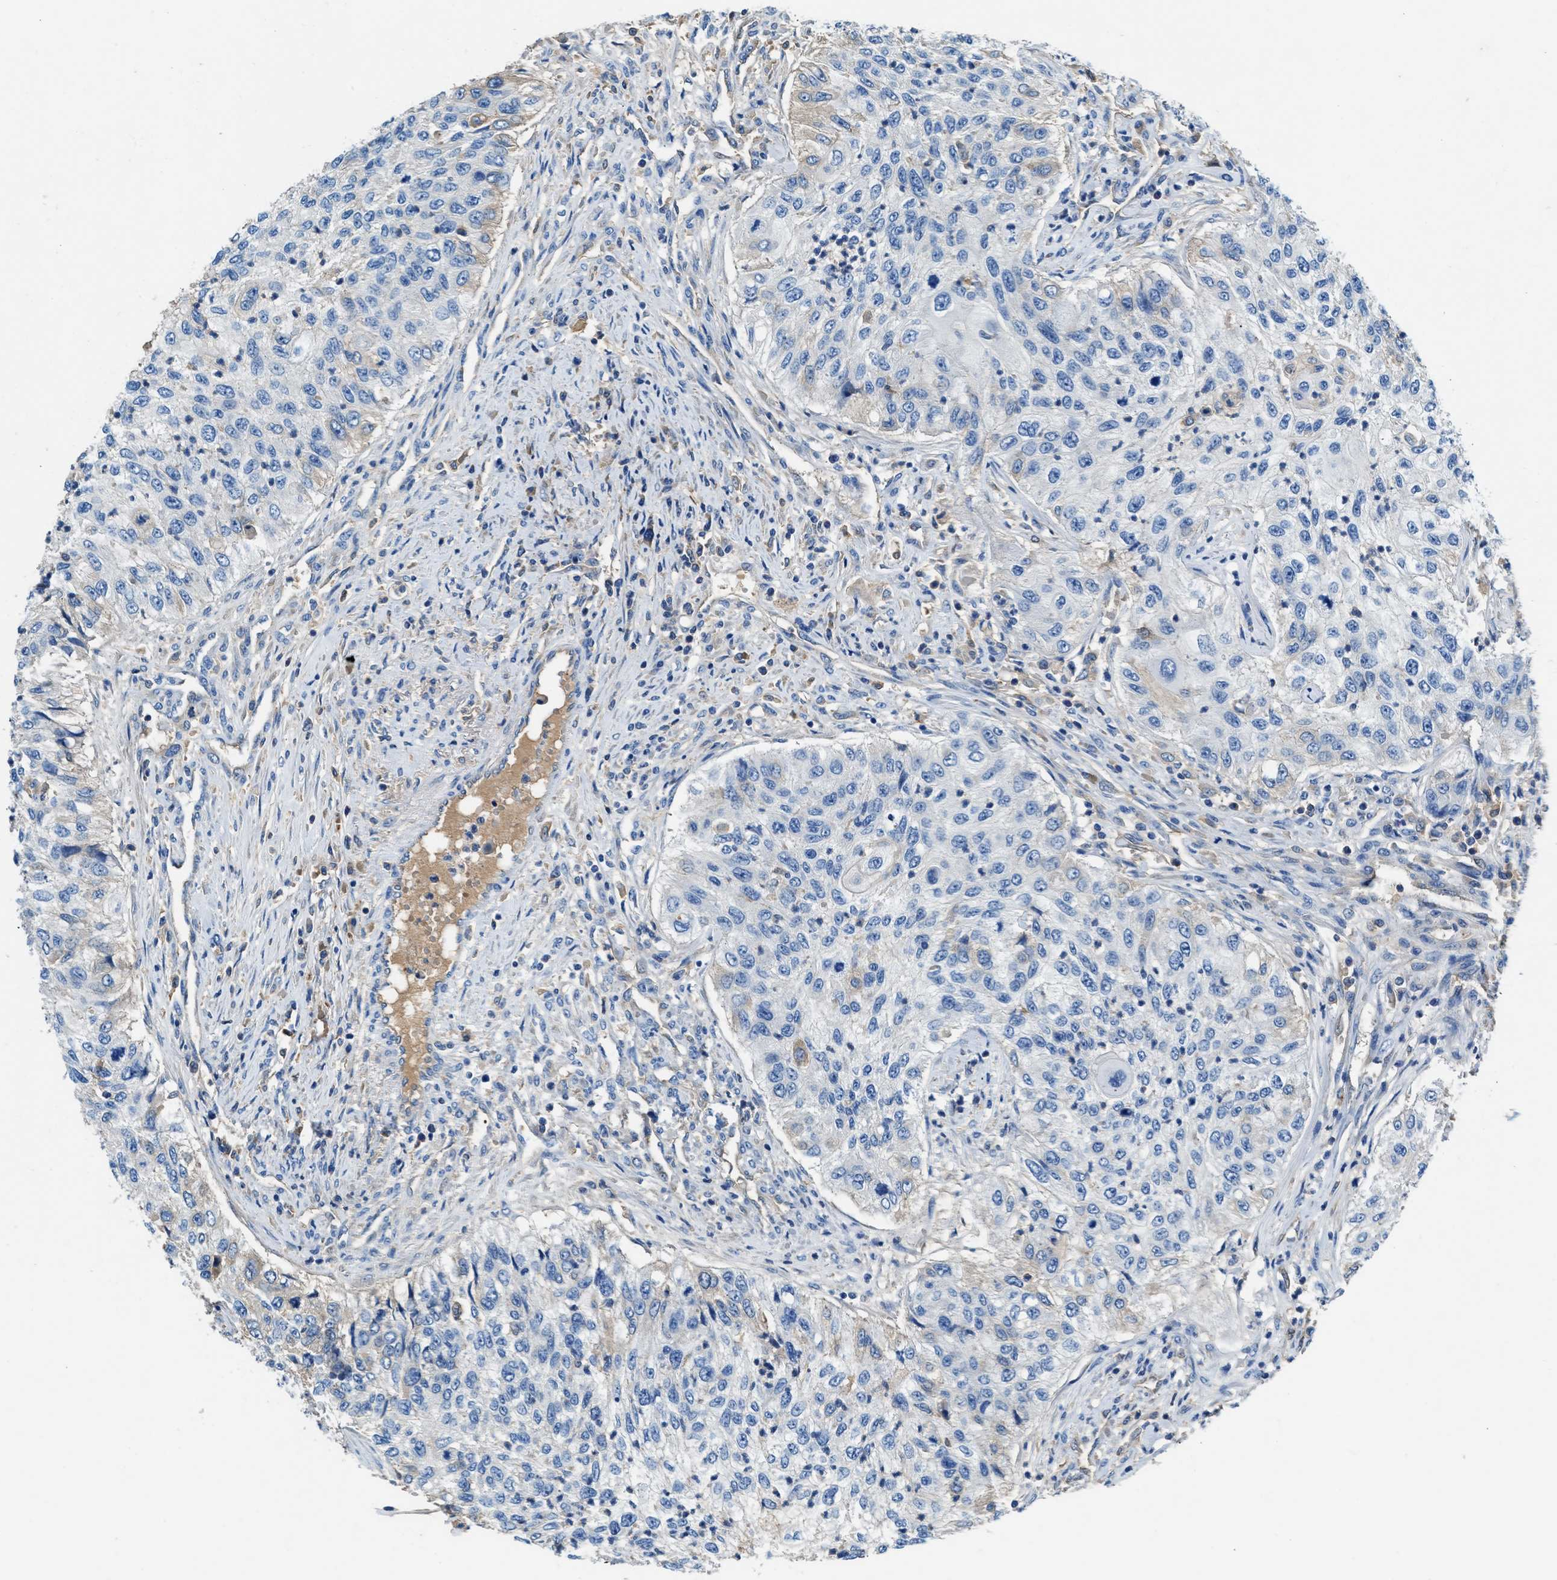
{"staining": {"intensity": "negative", "quantity": "none", "location": "none"}, "tissue": "urothelial cancer", "cell_type": "Tumor cells", "image_type": "cancer", "snomed": [{"axis": "morphology", "description": "Urothelial carcinoma, High grade"}, {"axis": "topography", "description": "Urinary bladder"}], "caption": "High power microscopy micrograph of an immunohistochemistry (IHC) micrograph of urothelial cancer, revealing no significant staining in tumor cells.", "gene": "RWDD2B", "patient": {"sex": "female", "age": 60}}